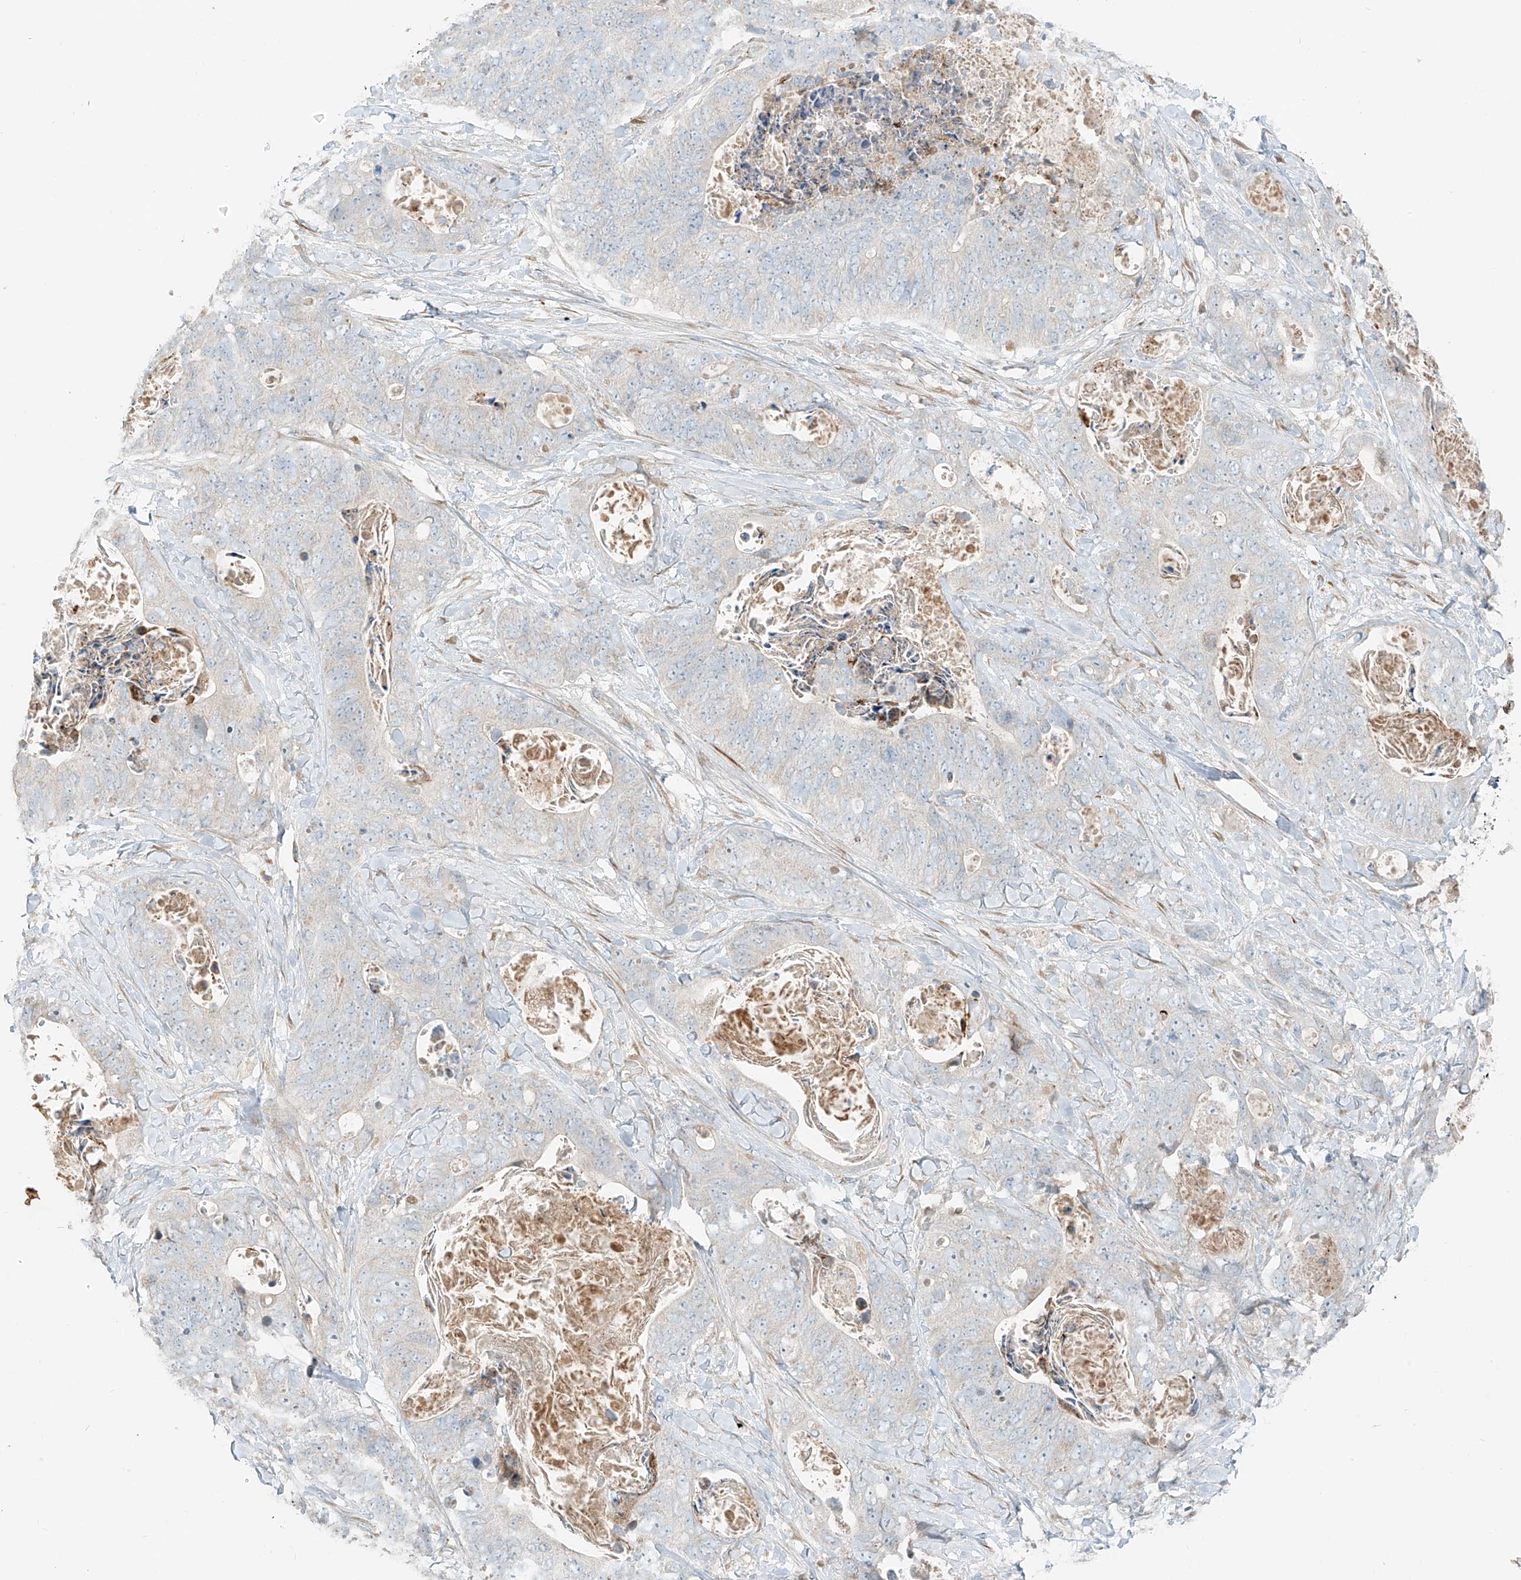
{"staining": {"intensity": "negative", "quantity": "none", "location": "none"}, "tissue": "stomach cancer", "cell_type": "Tumor cells", "image_type": "cancer", "snomed": [{"axis": "morphology", "description": "Adenocarcinoma, NOS"}, {"axis": "topography", "description": "Stomach"}], "caption": "Immunohistochemical staining of stomach cancer (adenocarcinoma) reveals no significant expression in tumor cells. Brightfield microscopy of immunohistochemistry (IHC) stained with DAB (3,3'-diaminobenzidine) (brown) and hematoxylin (blue), captured at high magnification.", "gene": "FSTL1", "patient": {"sex": "female", "age": 89}}